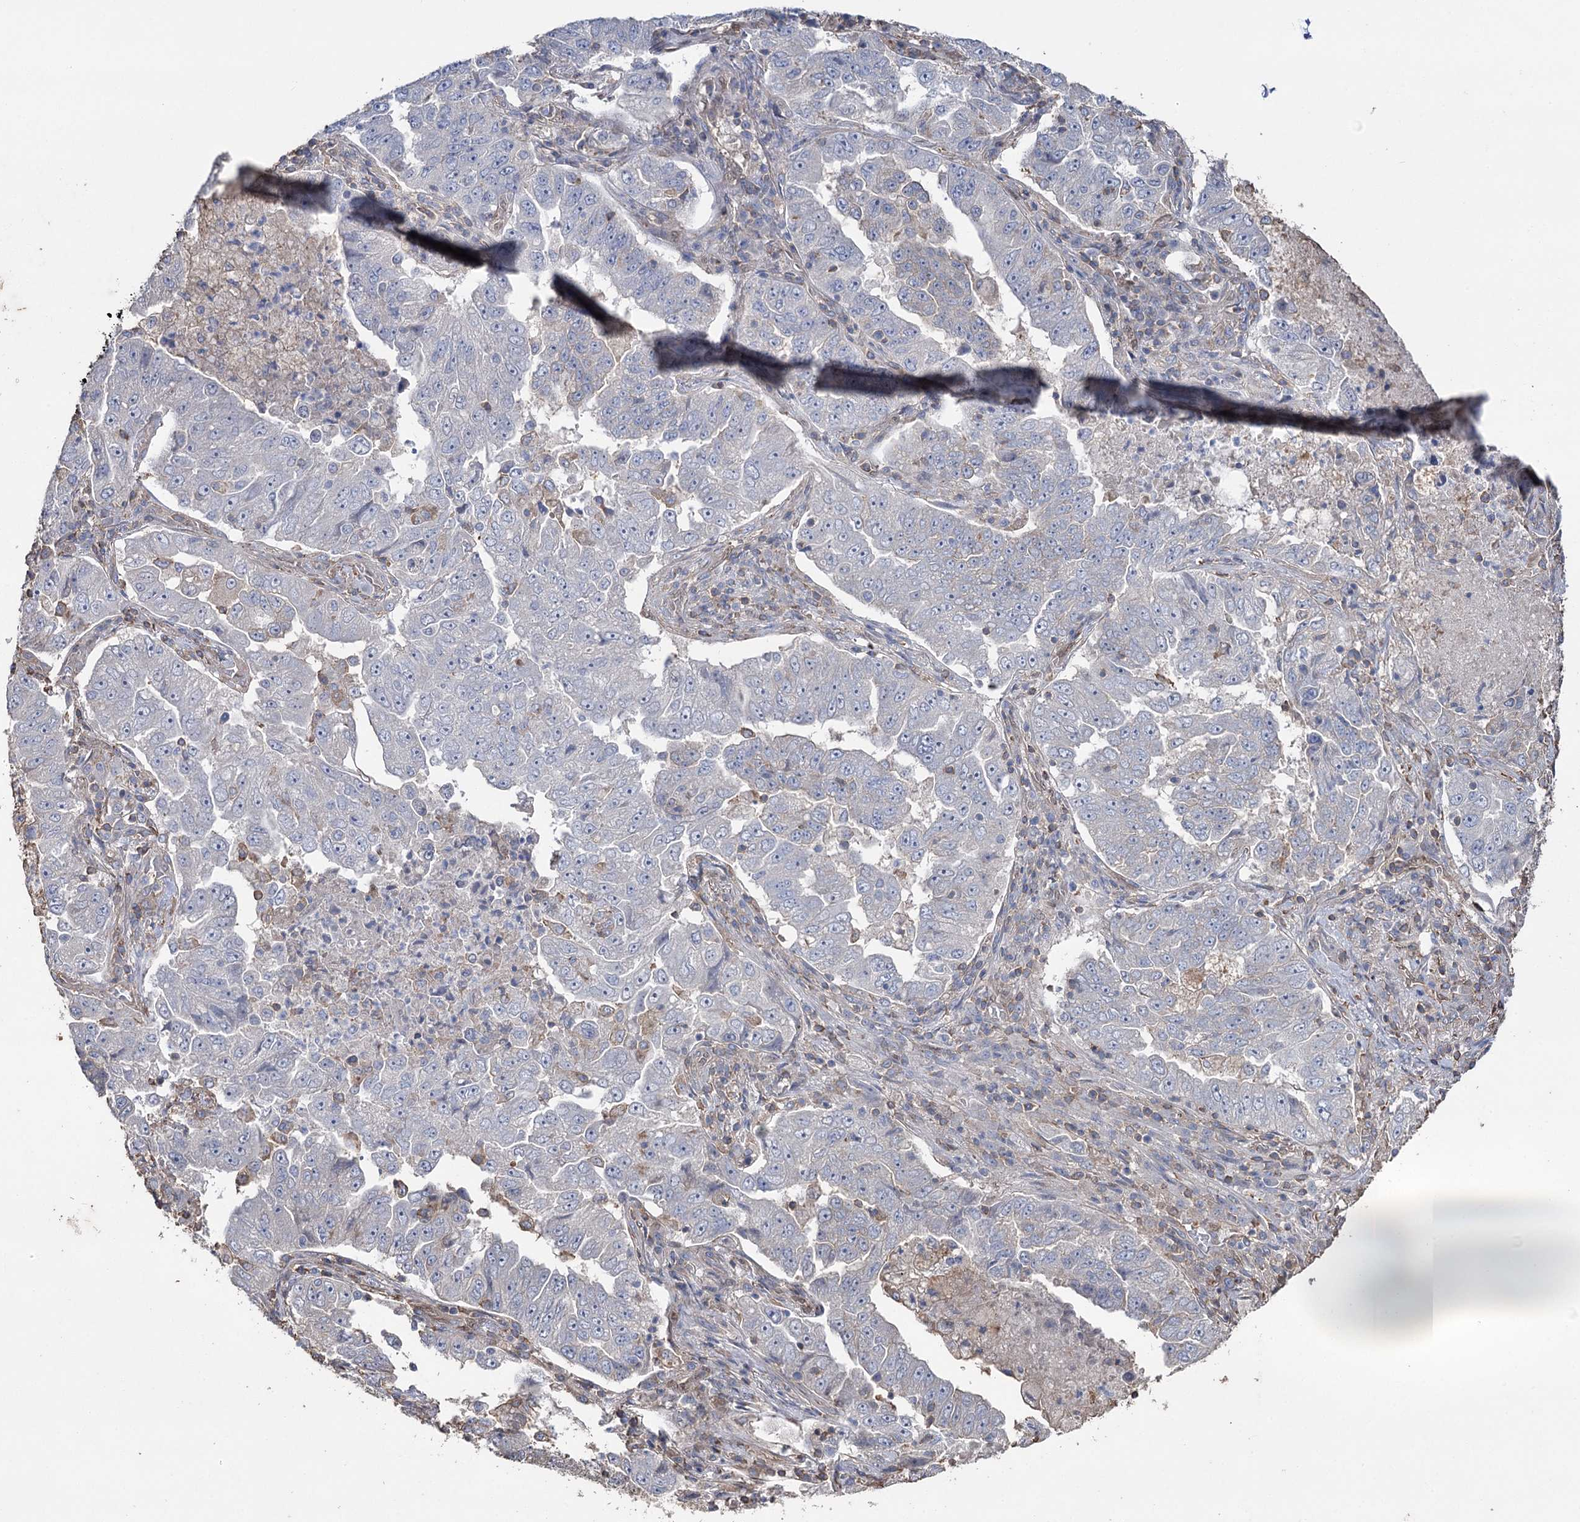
{"staining": {"intensity": "negative", "quantity": "none", "location": "none"}, "tissue": "lung cancer", "cell_type": "Tumor cells", "image_type": "cancer", "snomed": [{"axis": "morphology", "description": "Adenocarcinoma, NOS"}, {"axis": "topography", "description": "Lung"}], "caption": "This is a histopathology image of immunohistochemistry (IHC) staining of lung cancer (adenocarcinoma), which shows no staining in tumor cells. Brightfield microscopy of IHC stained with DAB (brown) and hematoxylin (blue), captured at high magnification.", "gene": "FAM13B", "patient": {"sex": "female", "age": 51}}